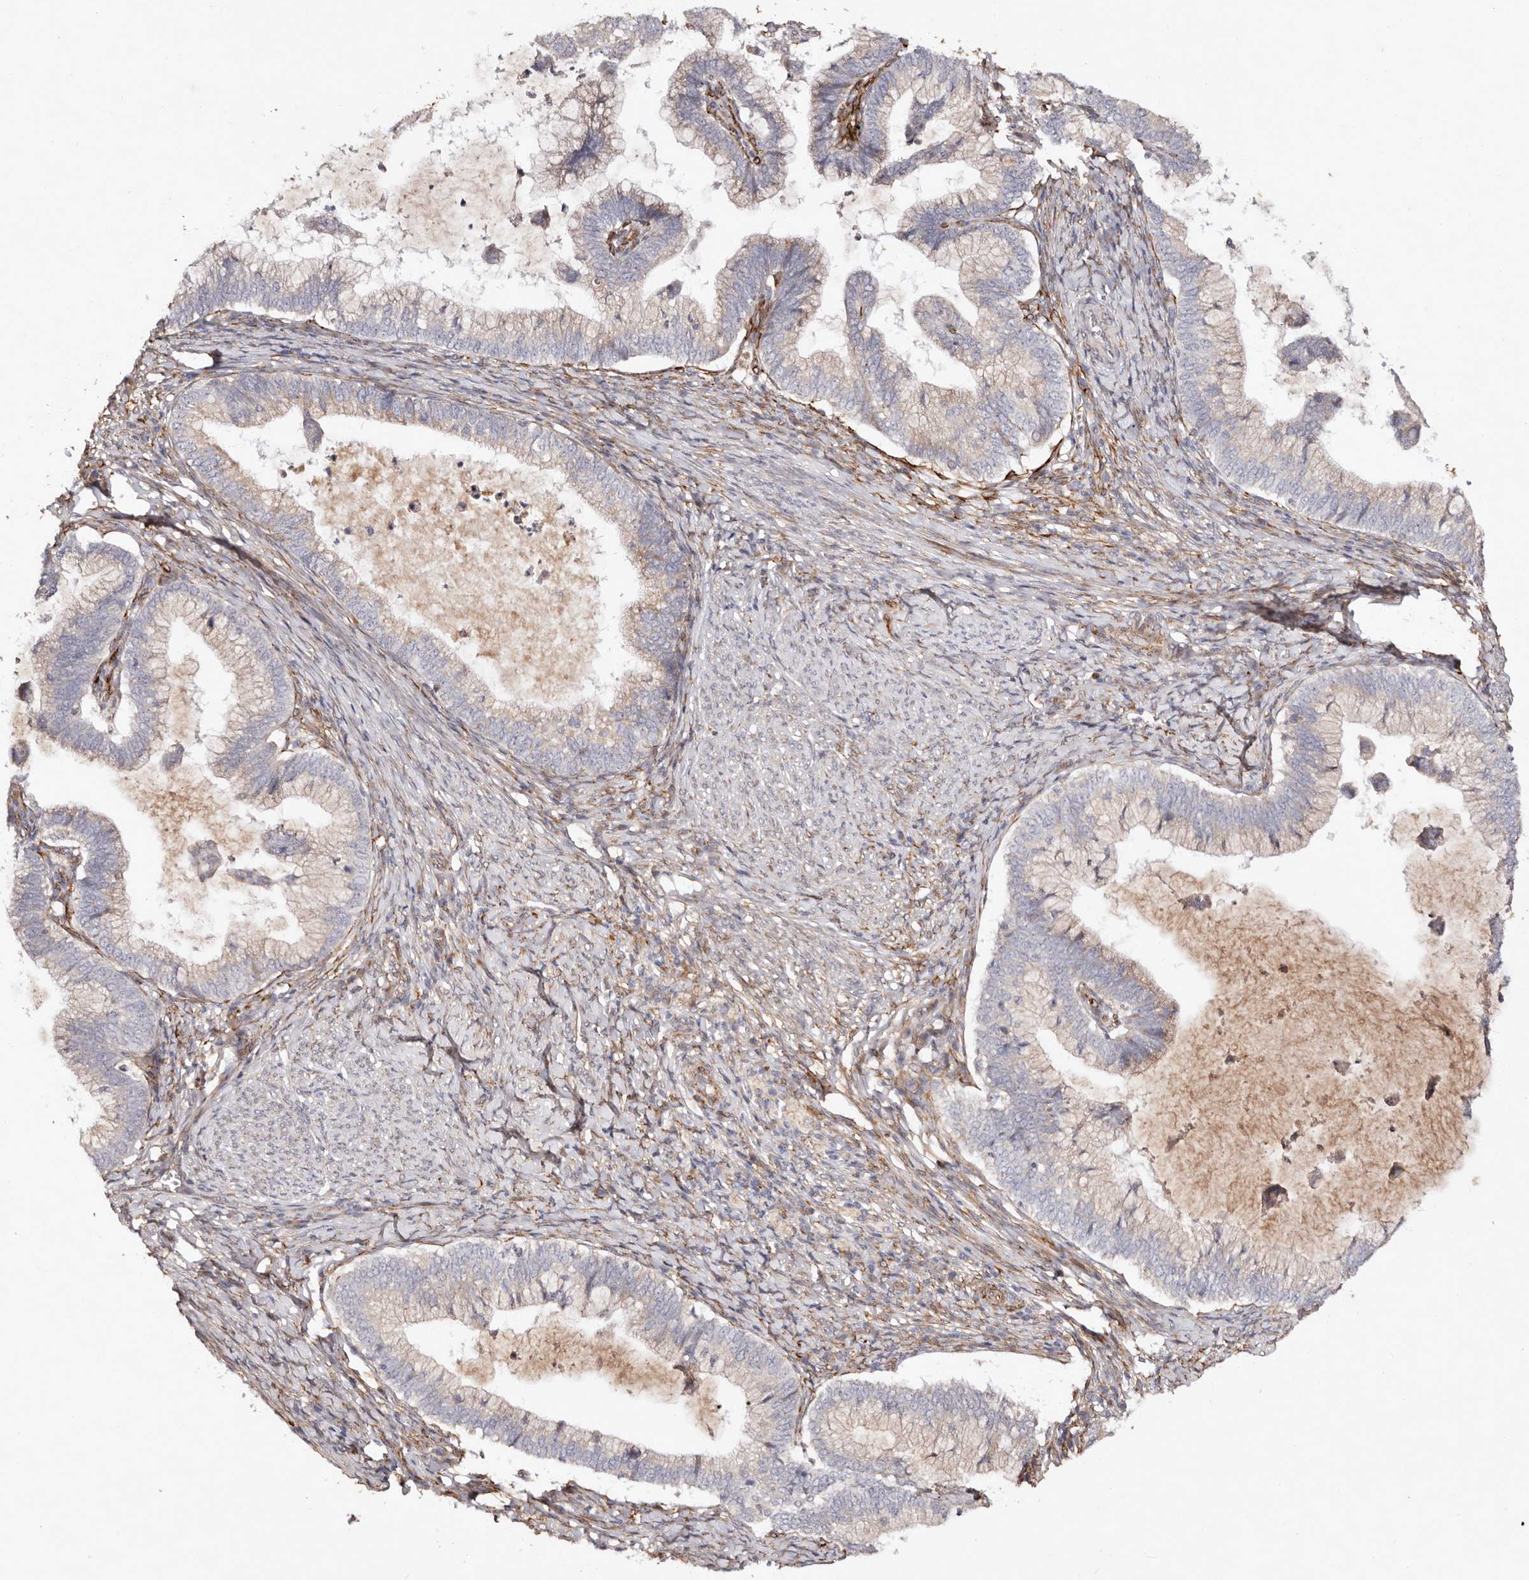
{"staining": {"intensity": "weak", "quantity": "25%-75%", "location": "cytoplasmic/membranous"}, "tissue": "cervical cancer", "cell_type": "Tumor cells", "image_type": "cancer", "snomed": [{"axis": "morphology", "description": "Adenocarcinoma, NOS"}, {"axis": "topography", "description": "Cervix"}], "caption": "Immunohistochemistry (IHC) micrograph of human adenocarcinoma (cervical) stained for a protein (brown), which reveals low levels of weak cytoplasmic/membranous staining in approximately 25%-75% of tumor cells.", "gene": "SERPINH1", "patient": {"sex": "female", "age": 36}}